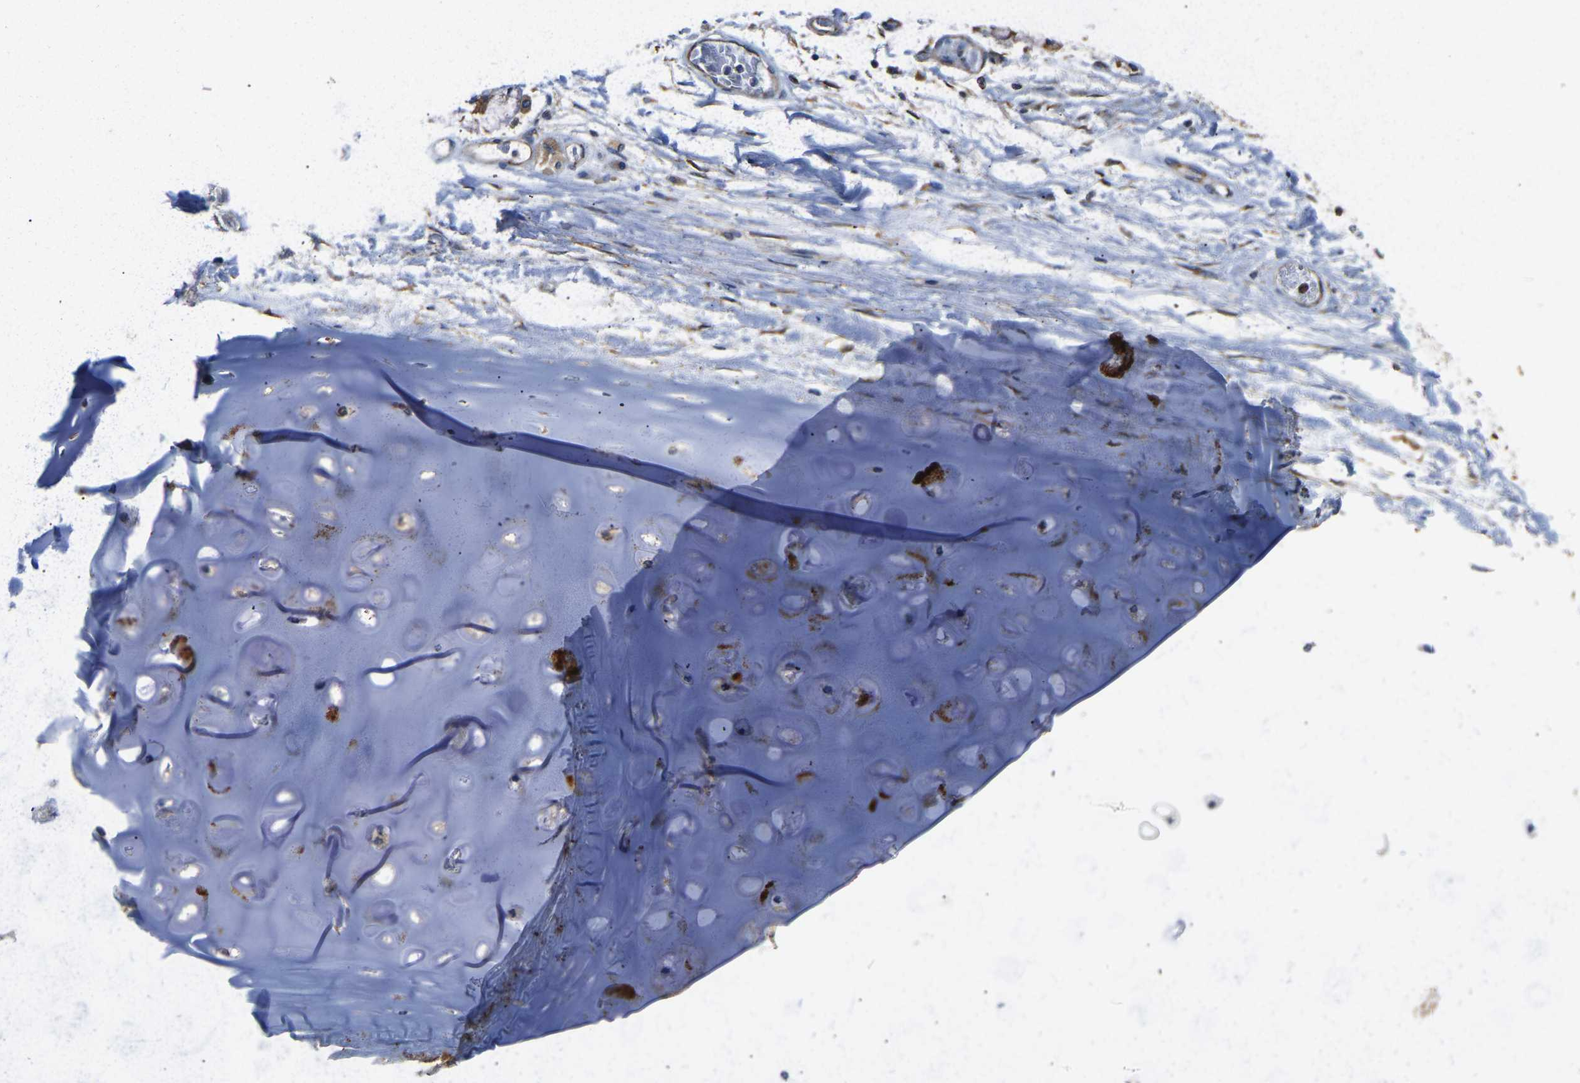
{"staining": {"intensity": "moderate", "quantity": ">75%", "location": "cytoplasmic/membranous"}, "tissue": "adipose tissue", "cell_type": "Adipocytes", "image_type": "normal", "snomed": [{"axis": "morphology", "description": "Normal tissue, NOS"}, {"axis": "topography", "description": "Cartilage tissue"}, {"axis": "topography", "description": "Lung"}], "caption": "Adipocytes show moderate cytoplasmic/membranous positivity in approximately >75% of cells in normal adipose tissue.", "gene": "ARL6IP5", "patient": {"sex": "female", "age": 77}}